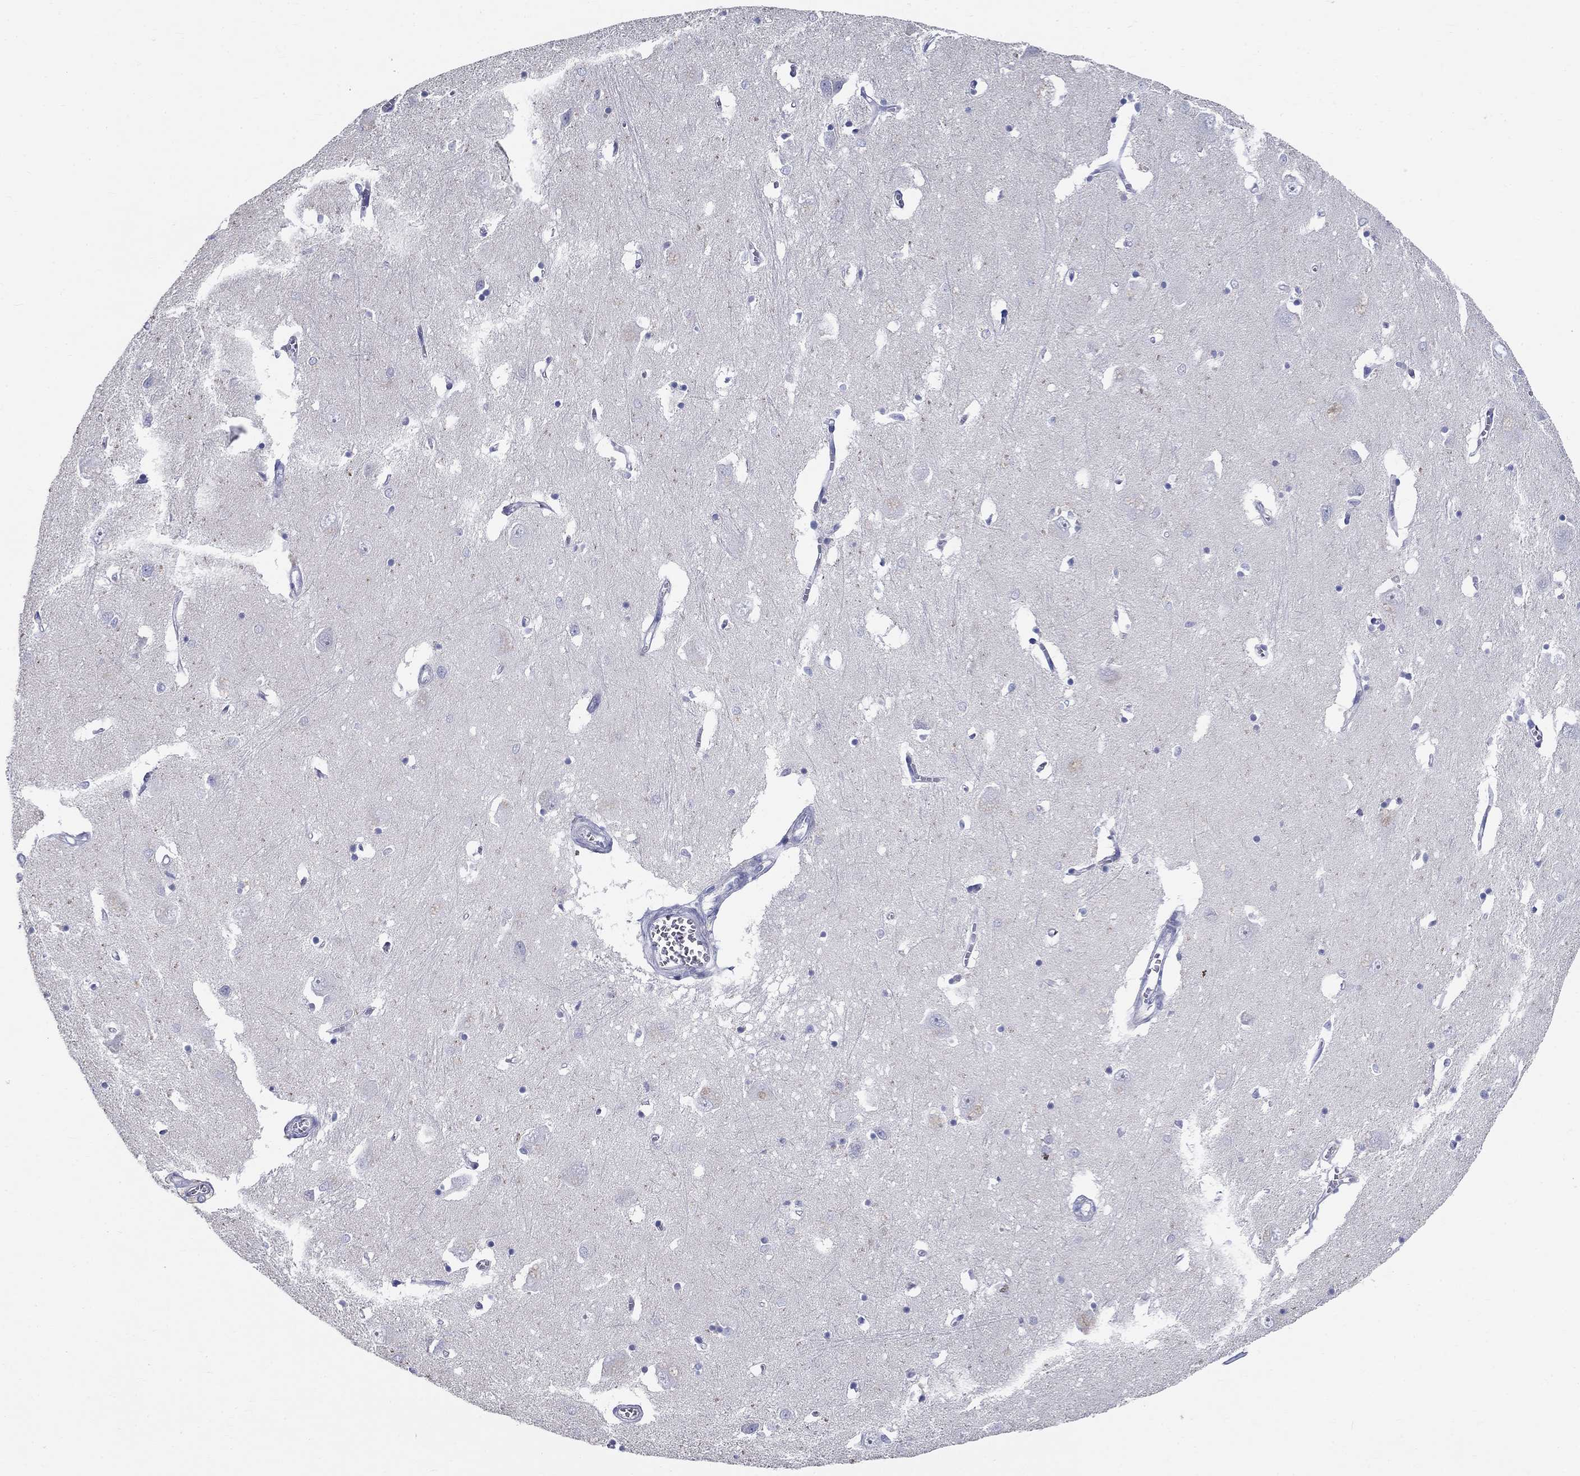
{"staining": {"intensity": "negative", "quantity": "none", "location": "none"}, "tissue": "caudate", "cell_type": "Glial cells", "image_type": "normal", "snomed": [{"axis": "morphology", "description": "Normal tissue, NOS"}, {"axis": "topography", "description": "Lateral ventricle wall"}], "caption": "The histopathology image shows no significant positivity in glial cells of caudate.", "gene": "ENSG00000290147", "patient": {"sex": "male", "age": 54}}